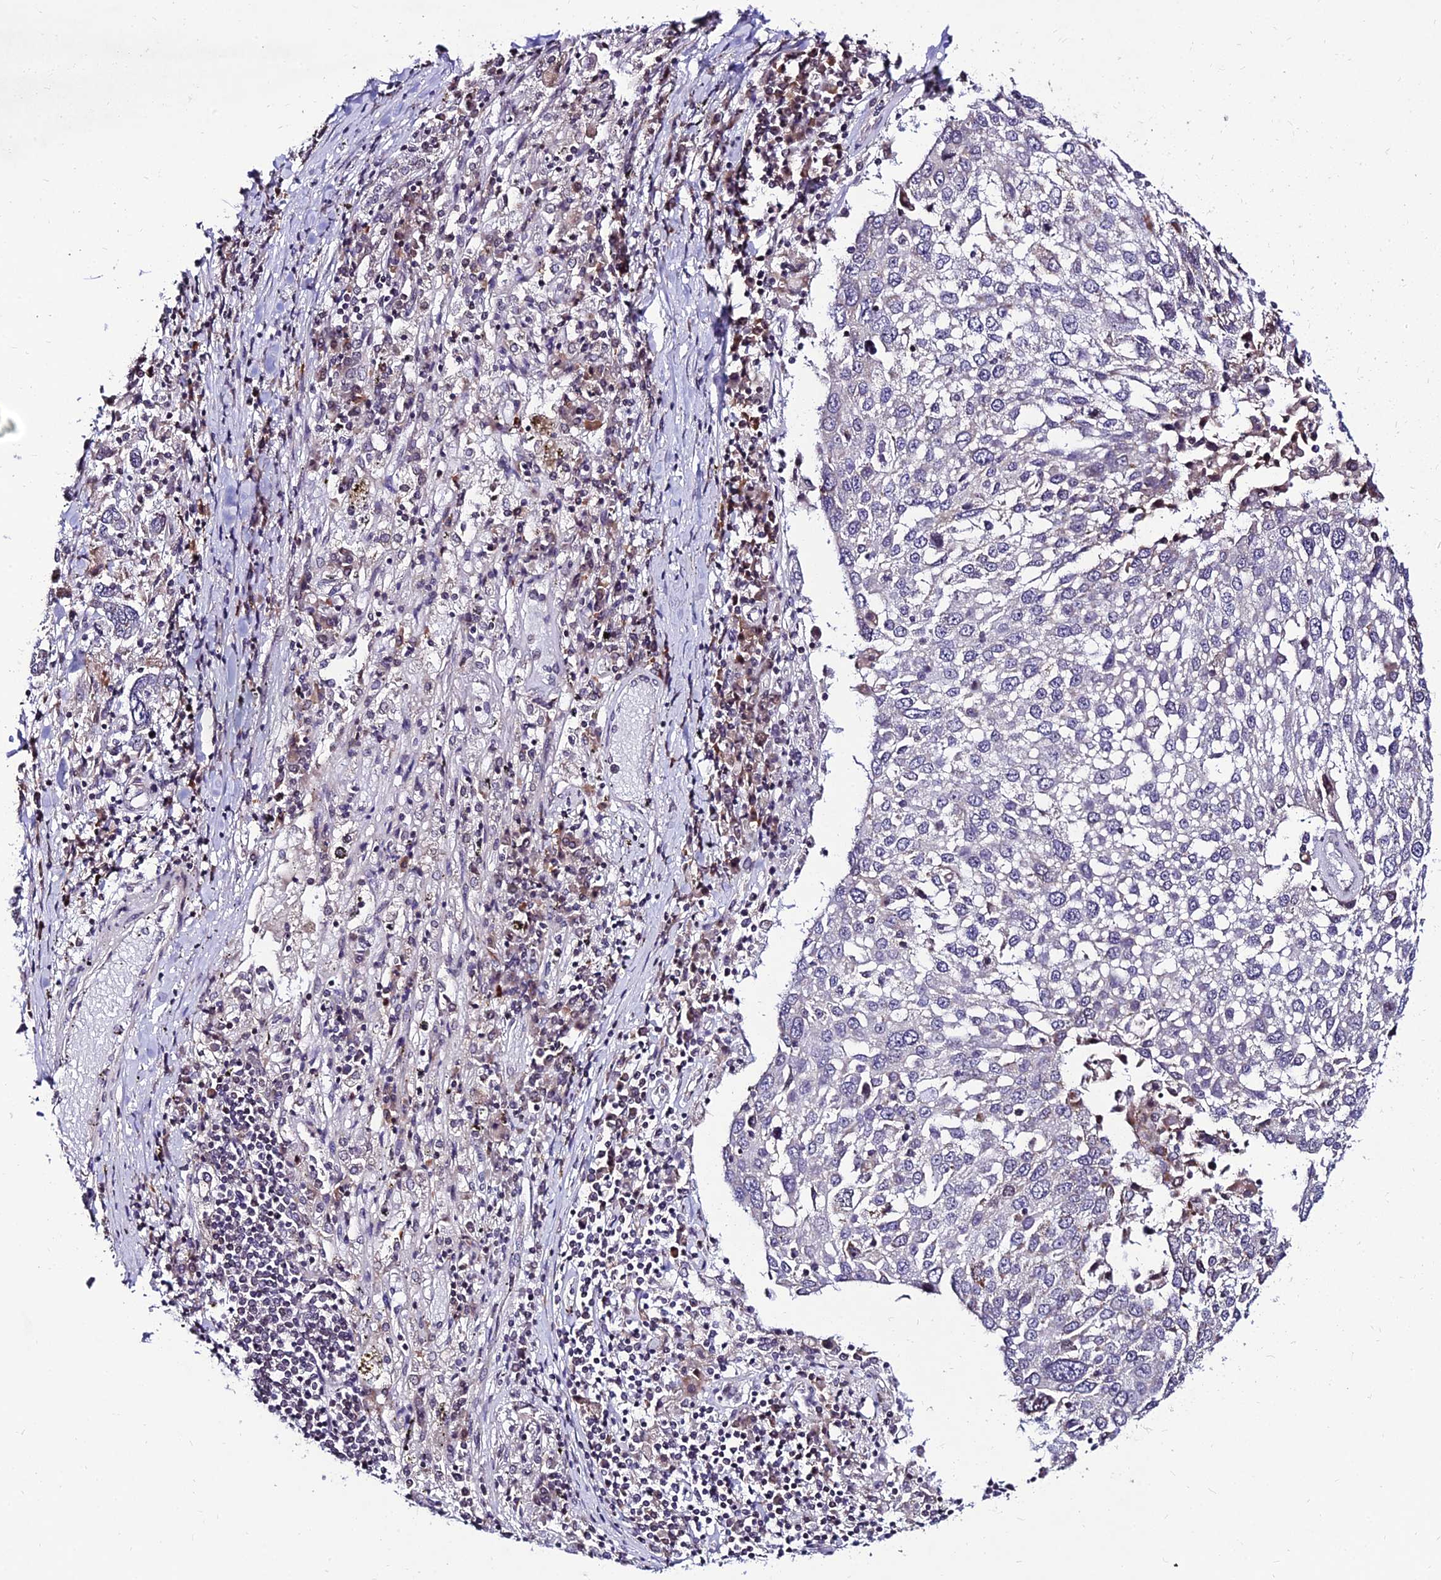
{"staining": {"intensity": "negative", "quantity": "none", "location": "none"}, "tissue": "lung cancer", "cell_type": "Tumor cells", "image_type": "cancer", "snomed": [{"axis": "morphology", "description": "Squamous cell carcinoma, NOS"}, {"axis": "topography", "description": "Lung"}], "caption": "Tumor cells show no significant protein expression in lung squamous cell carcinoma.", "gene": "CDNF", "patient": {"sex": "male", "age": 65}}